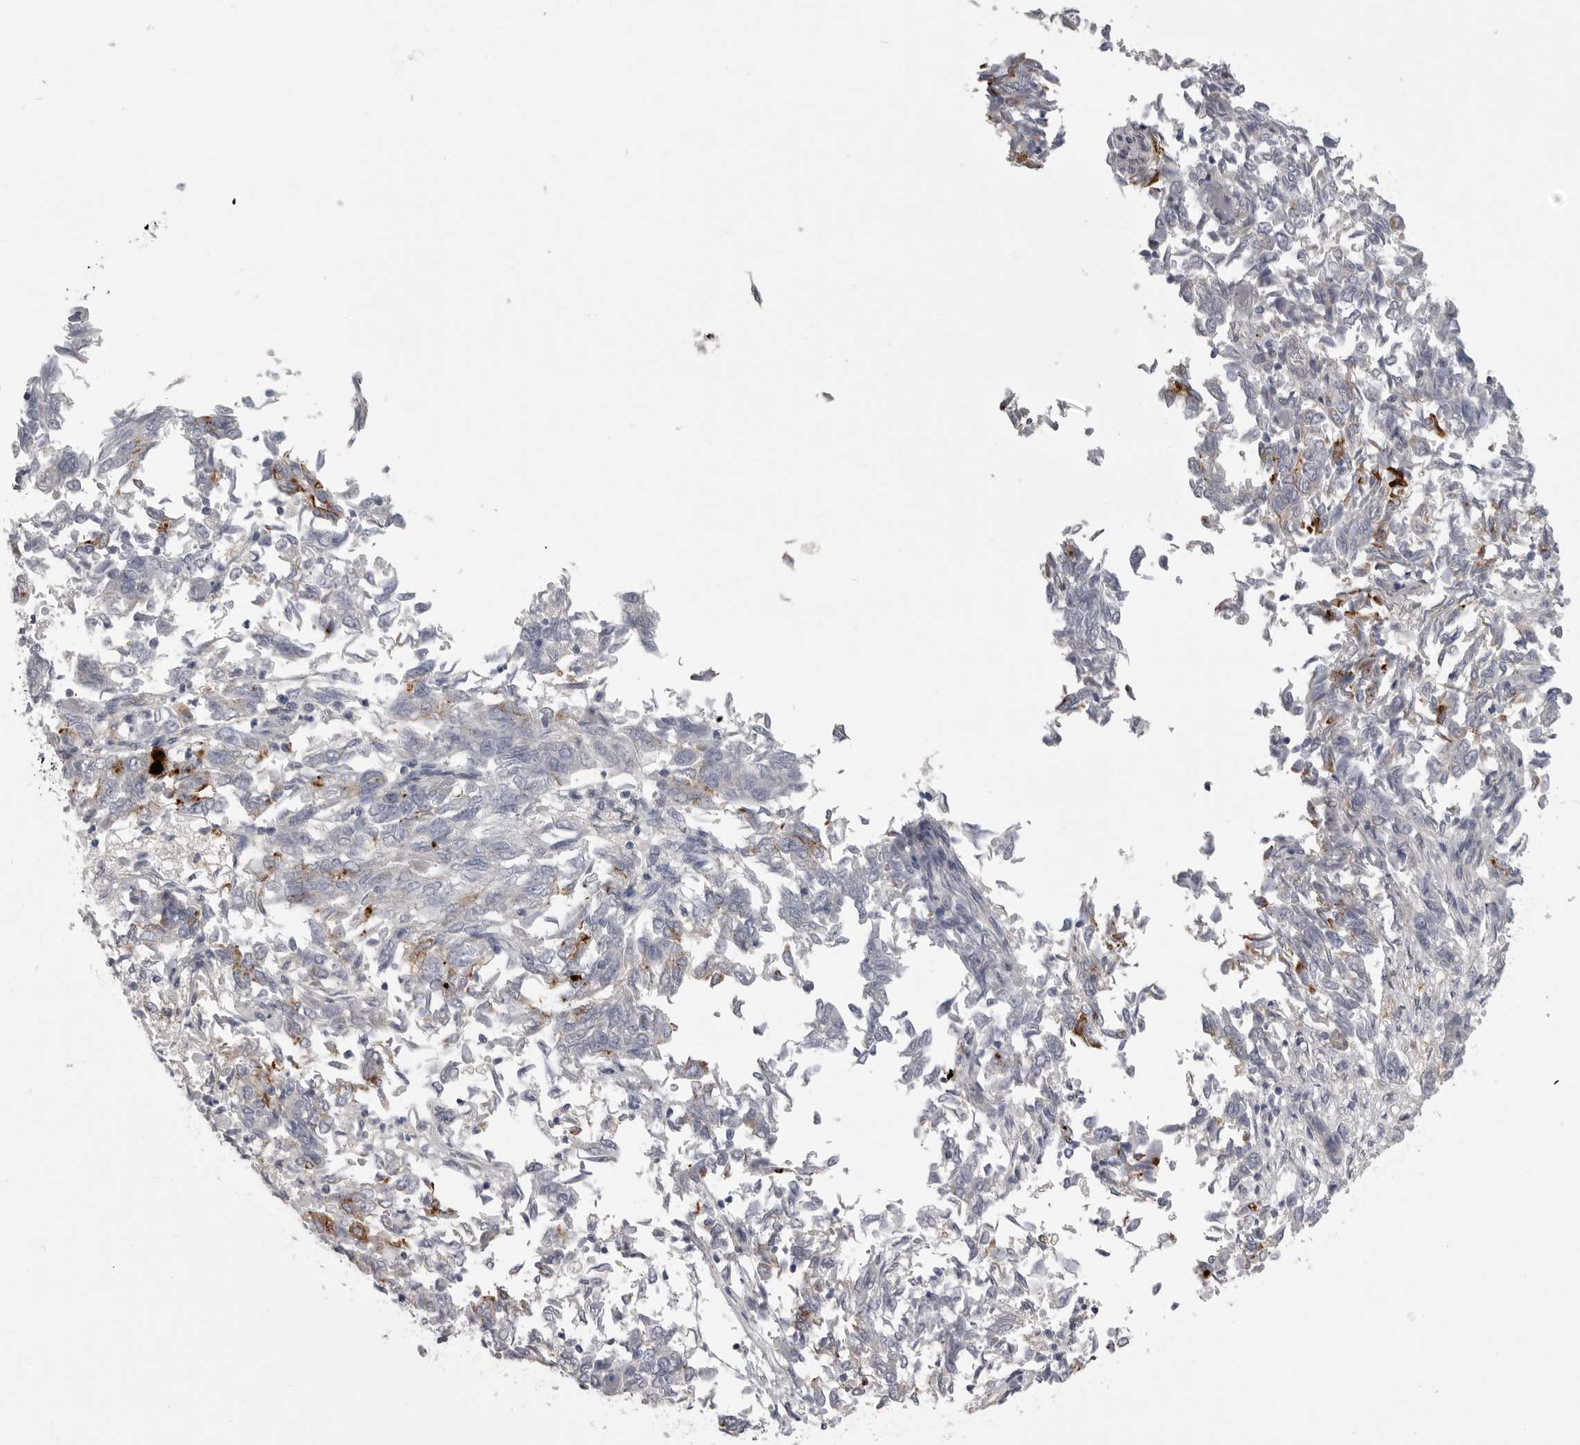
{"staining": {"intensity": "moderate", "quantity": "<25%", "location": "cytoplasmic/membranous"}, "tissue": "endometrial cancer", "cell_type": "Tumor cells", "image_type": "cancer", "snomed": [{"axis": "morphology", "description": "Adenocarcinoma, NOS"}, {"axis": "topography", "description": "Endometrium"}], "caption": "Endometrial adenocarcinoma stained with DAB immunohistochemistry reveals low levels of moderate cytoplasmic/membranous expression in about <25% of tumor cells. The protein is stained brown, and the nuclei are stained in blue (DAB IHC with brightfield microscopy, high magnification).", "gene": "SERPING1", "patient": {"sex": "female", "age": 80}}